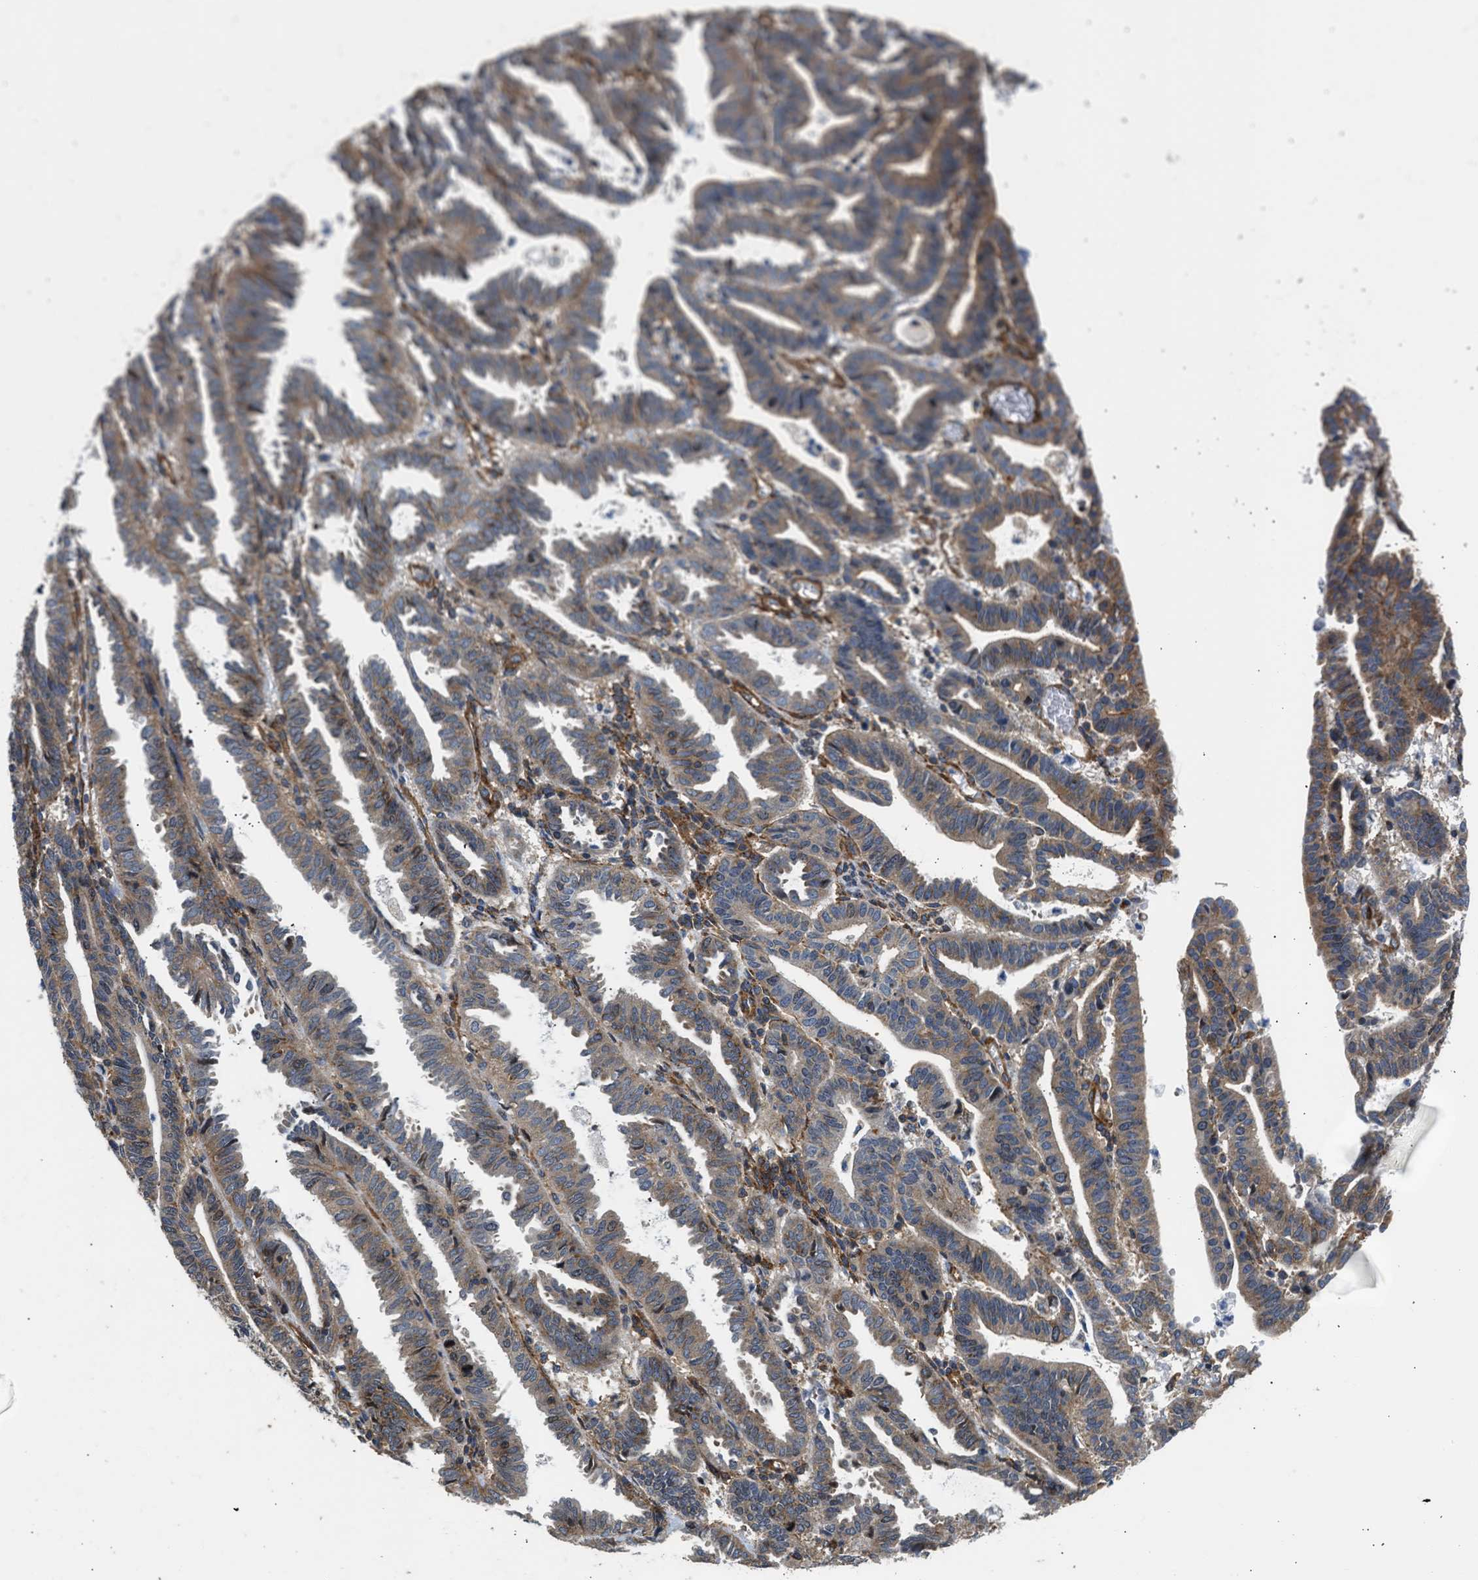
{"staining": {"intensity": "moderate", "quantity": "25%-75%", "location": "cytoplasmic/membranous"}, "tissue": "endometrial cancer", "cell_type": "Tumor cells", "image_type": "cancer", "snomed": [{"axis": "morphology", "description": "Adenocarcinoma, NOS"}, {"axis": "topography", "description": "Uterus"}], "caption": "Approximately 25%-75% of tumor cells in endometrial cancer demonstrate moderate cytoplasmic/membranous protein positivity as visualized by brown immunohistochemical staining.", "gene": "SEPTIN2", "patient": {"sex": "female", "age": 83}}